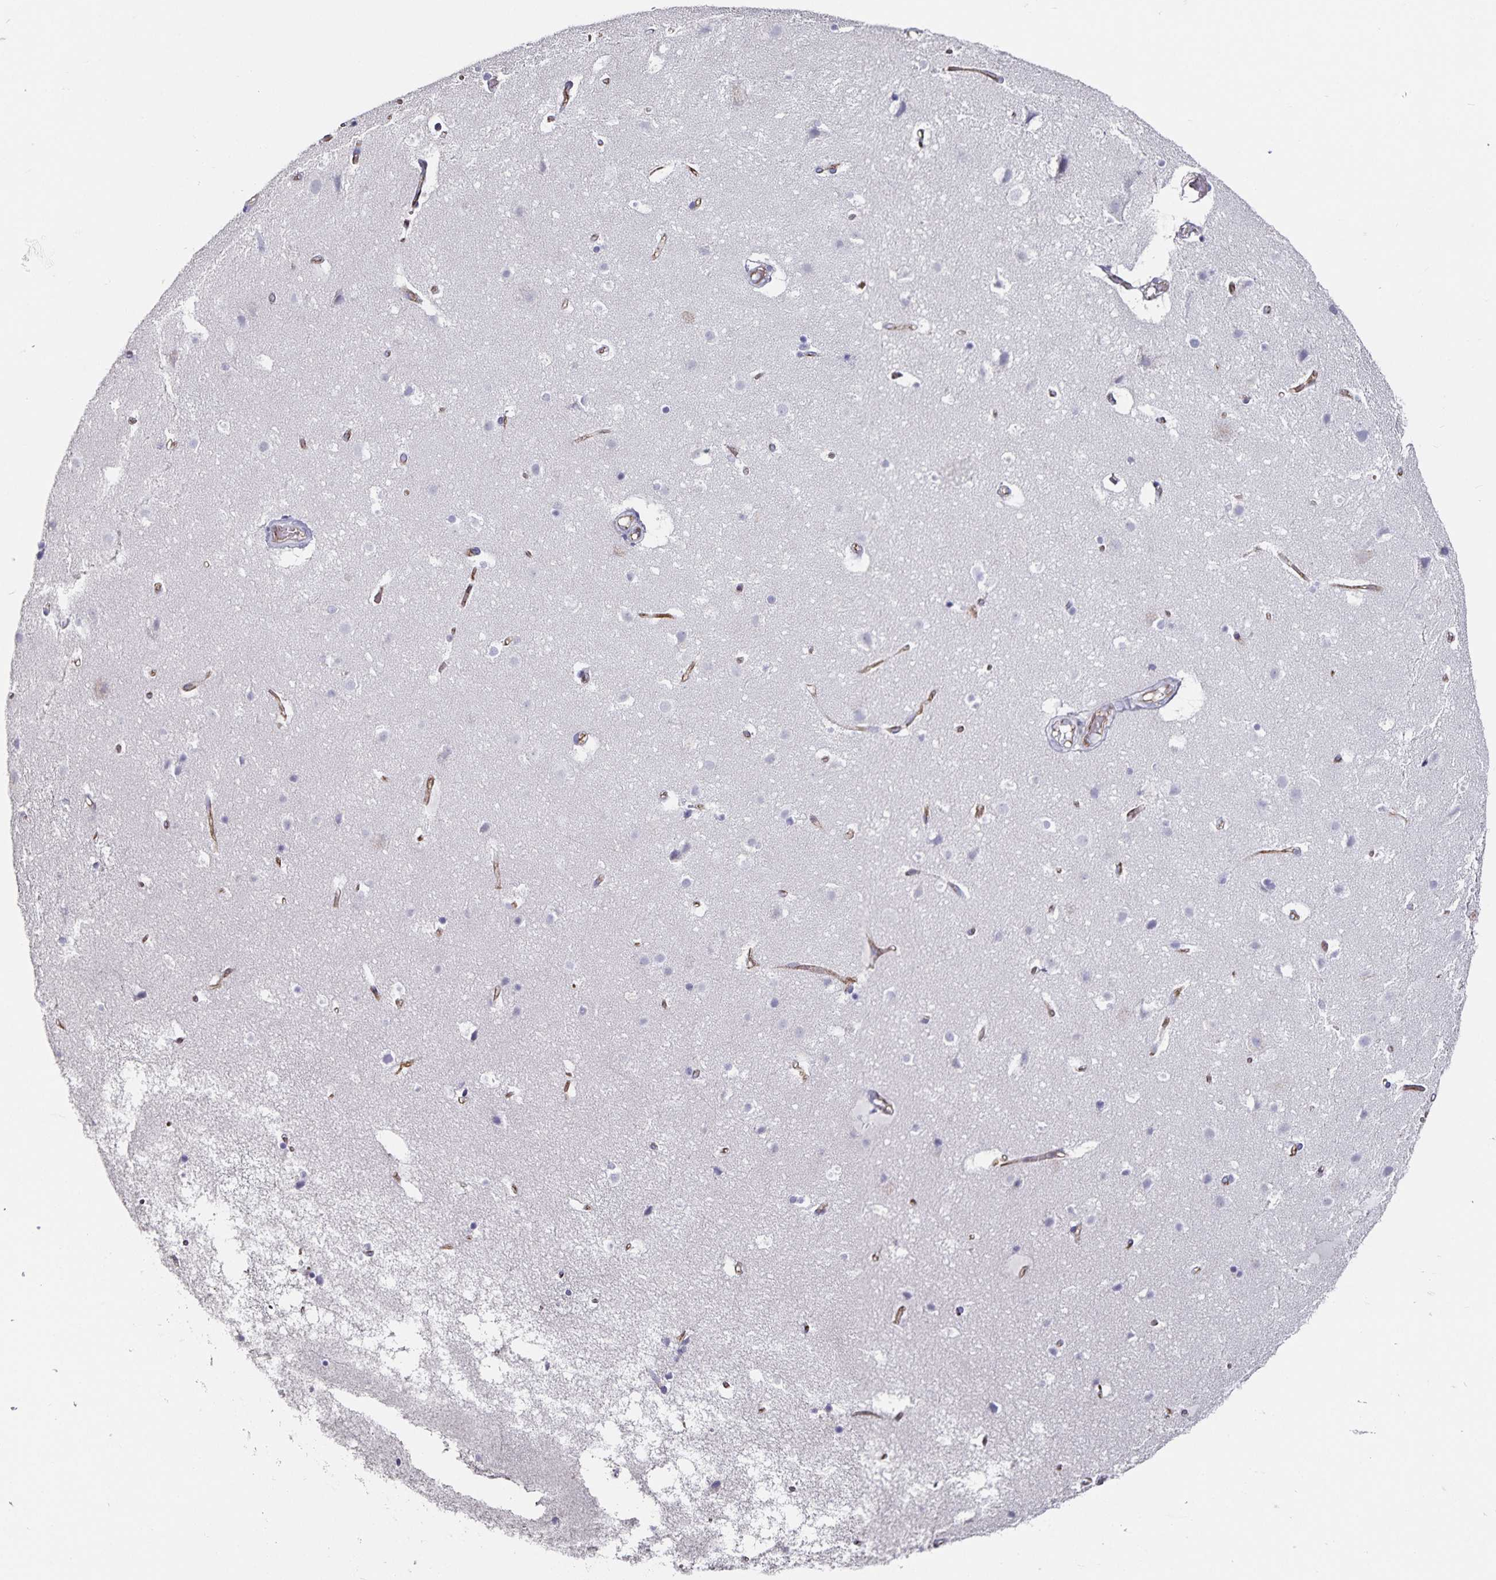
{"staining": {"intensity": "moderate", "quantity": ">75%", "location": "cytoplasmic/membranous"}, "tissue": "cerebral cortex", "cell_type": "Endothelial cells", "image_type": "normal", "snomed": [{"axis": "morphology", "description": "Normal tissue, NOS"}, {"axis": "topography", "description": "Cerebral cortex"}], "caption": "Immunohistochemistry (DAB) staining of unremarkable human cerebral cortex demonstrates moderate cytoplasmic/membranous protein positivity in about >75% of endothelial cells. (Brightfield microscopy of DAB IHC at high magnification).", "gene": "PODXL", "patient": {"sex": "female", "age": 52}}